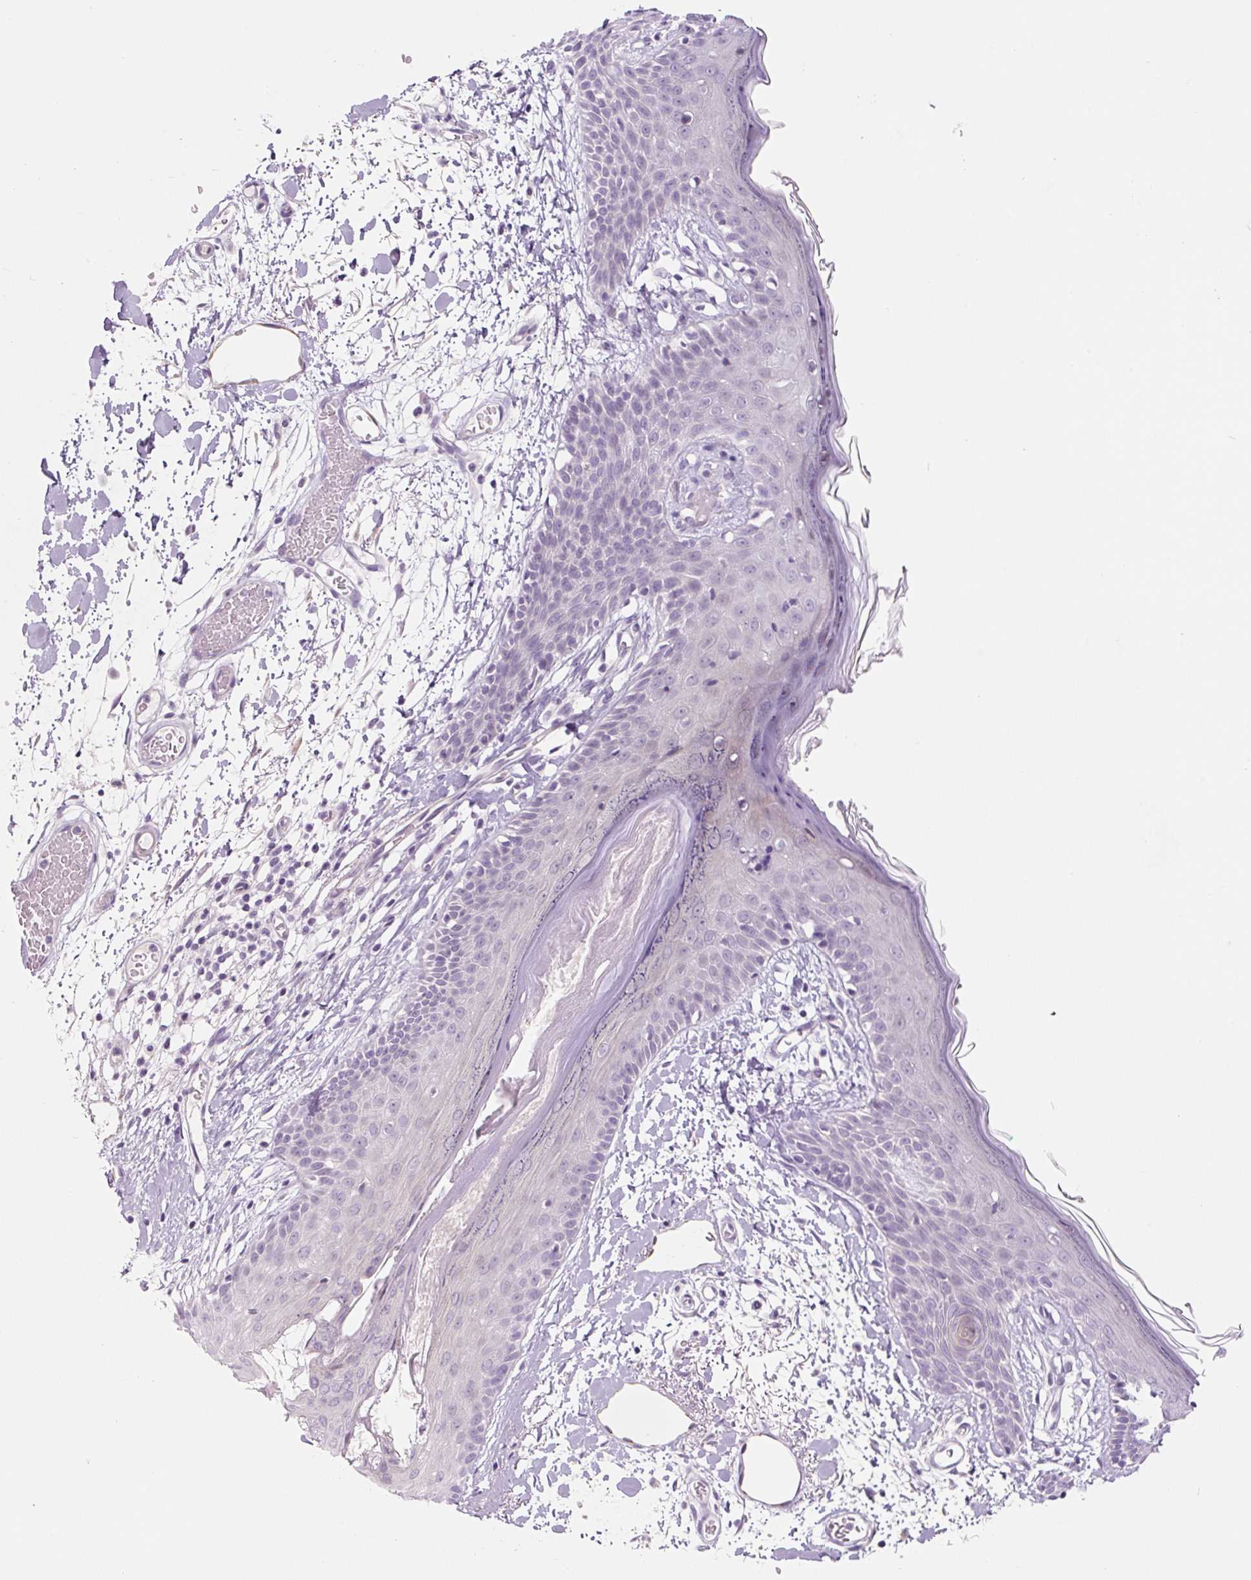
{"staining": {"intensity": "negative", "quantity": "none", "location": "none"}, "tissue": "skin", "cell_type": "Fibroblasts", "image_type": "normal", "snomed": [{"axis": "morphology", "description": "Normal tissue, NOS"}, {"axis": "topography", "description": "Skin"}], "caption": "Human skin stained for a protein using immunohistochemistry (IHC) demonstrates no expression in fibroblasts.", "gene": "CCL25", "patient": {"sex": "male", "age": 79}}